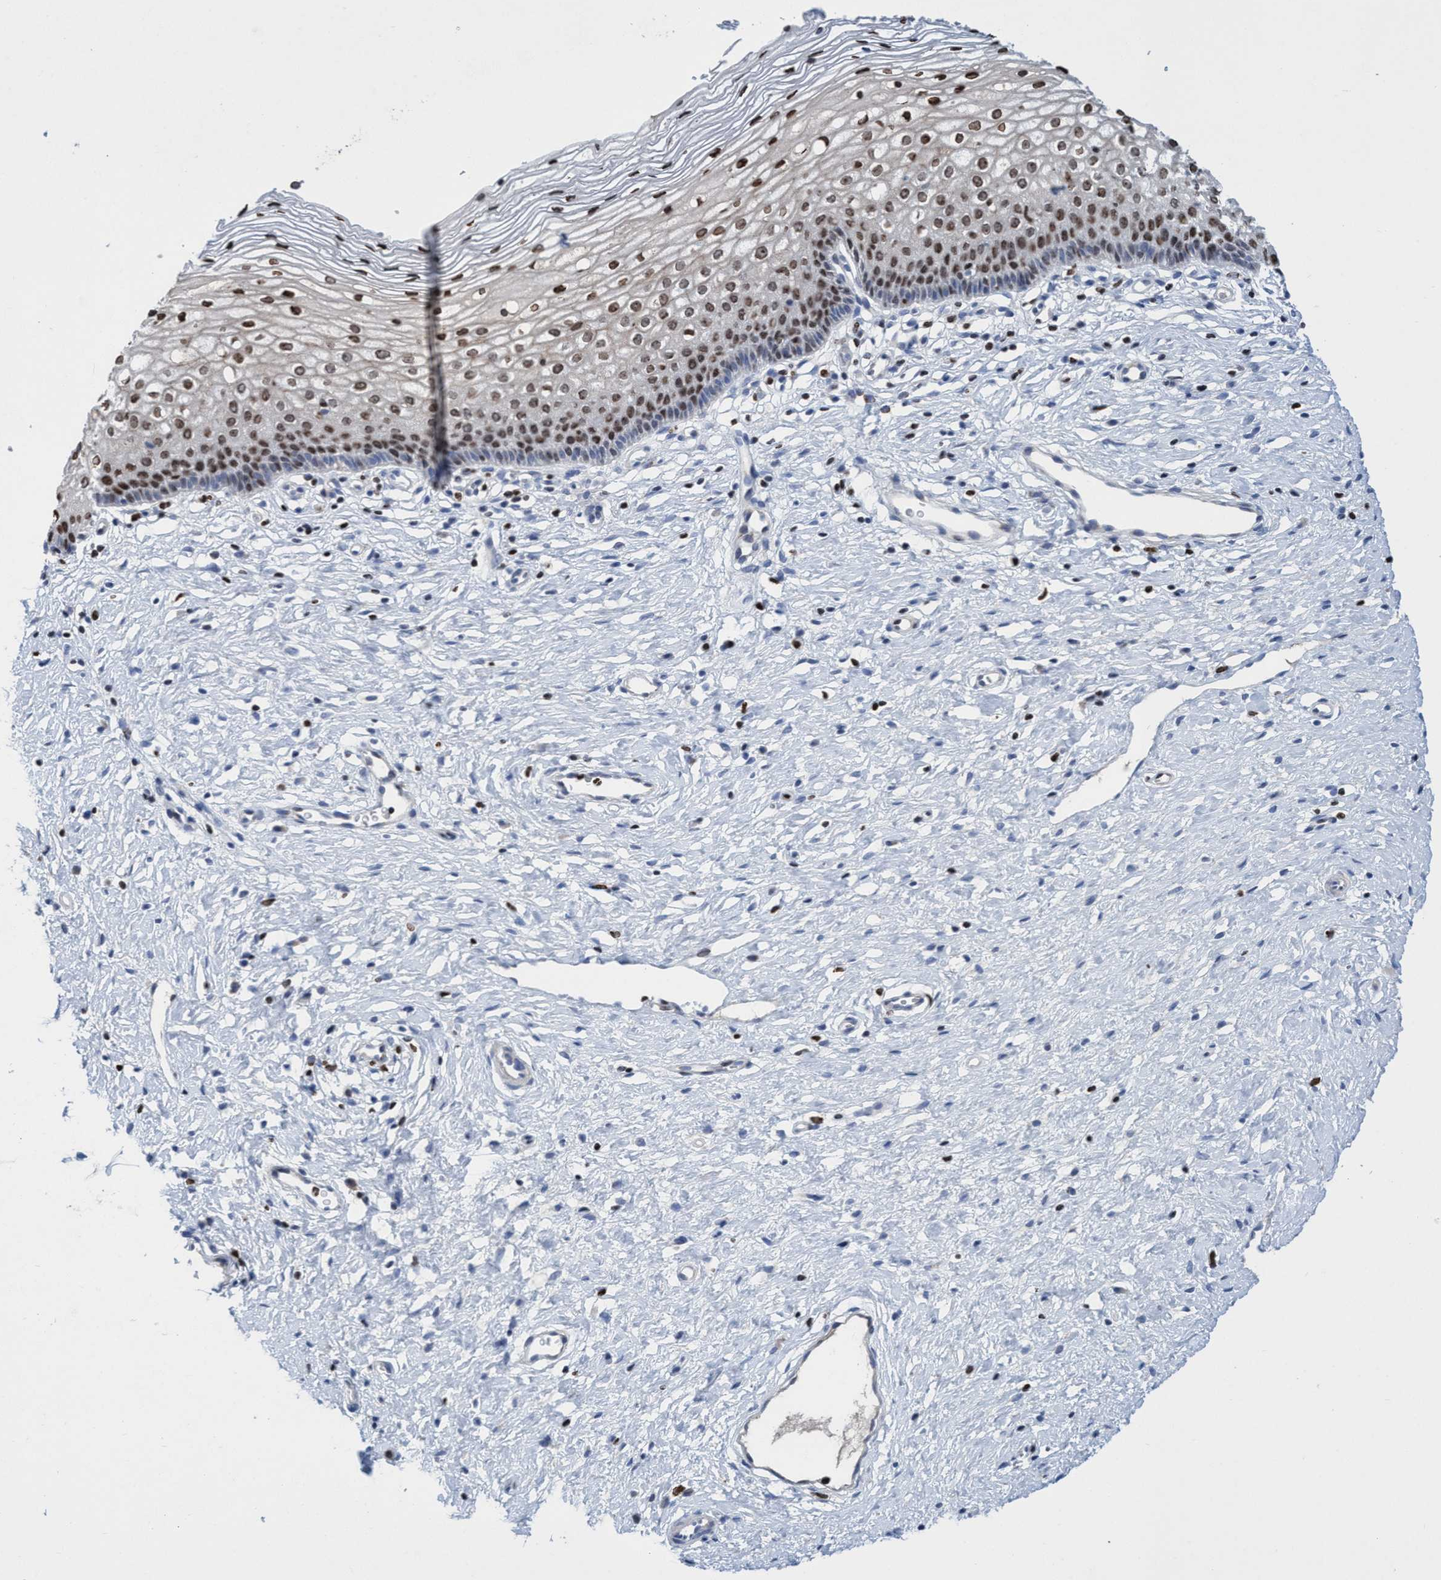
{"staining": {"intensity": "weak", "quantity": "25%-75%", "location": "cytoplasmic/membranous,nuclear"}, "tissue": "cervix", "cell_type": "Glandular cells", "image_type": "normal", "snomed": [{"axis": "morphology", "description": "Normal tissue, NOS"}, {"axis": "topography", "description": "Cervix"}], "caption": "The immunohistochemical stain highlights weak cytoplasmic/membranous,nuclear expression in glandular cells of unremarkable cervix.", "gene": "CBX2", "patient": {"sex": "female", "age": 27}}